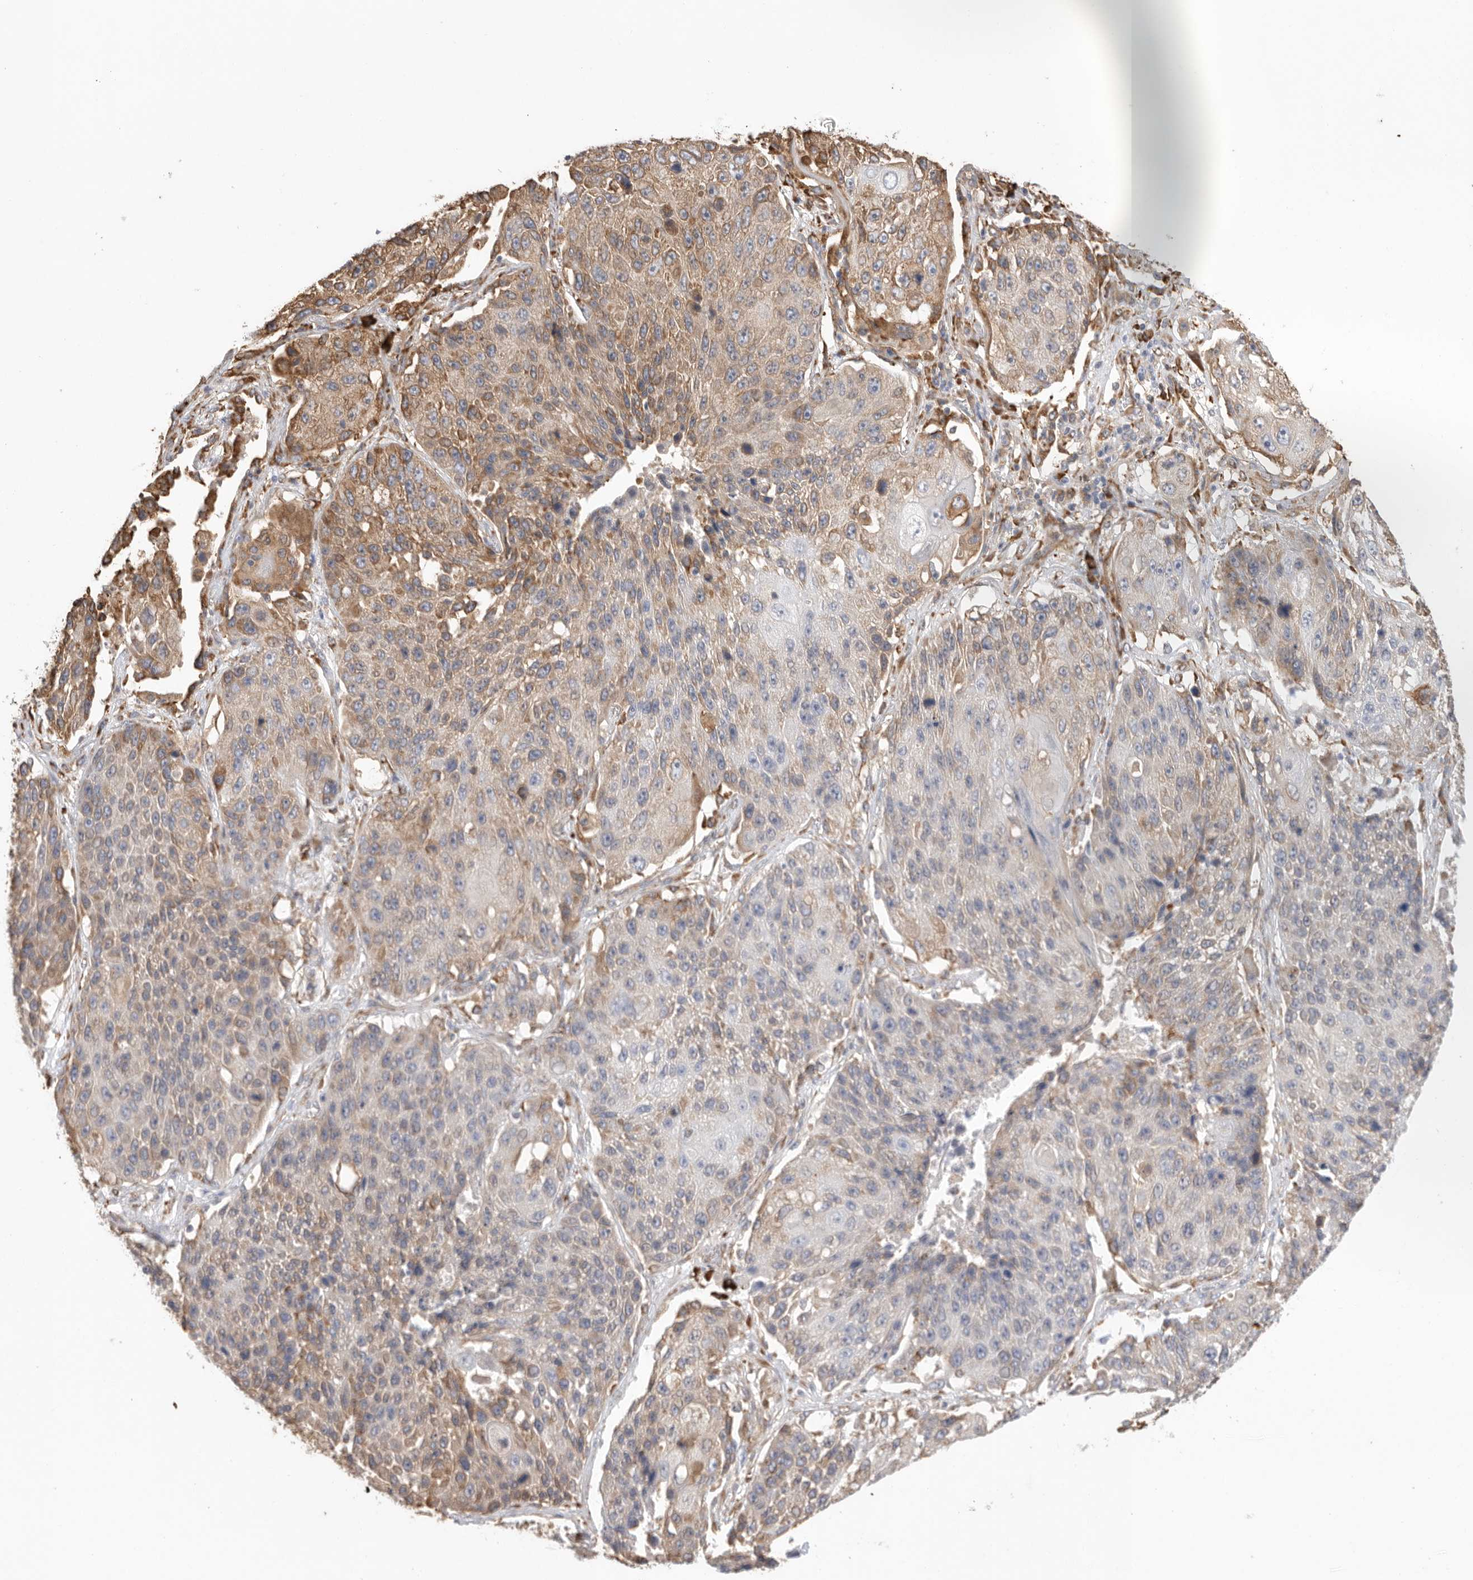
{"staining": {"intensity": "moderate", "quantity": "25%-75%", "location": "cytoplasmic/membranous"}, "tissue": "lung cancer", "cell_type": "Tumor cells", "image_type": "cancer", "snomed": [{"axis": "morphology", "description": "Squamous cell carcinoma, NOS"}, {"axis": "topography", "description": "Lung"}], "caption": "Protein expression analysis of human squamous cell carcinoma (lung) reveals moderate cytoplasmic/membranous staining in approximately 25%-75% of tumor cells.", "gene": "BLOC1S5", "patient": {"sex": "male", "age": 61}}